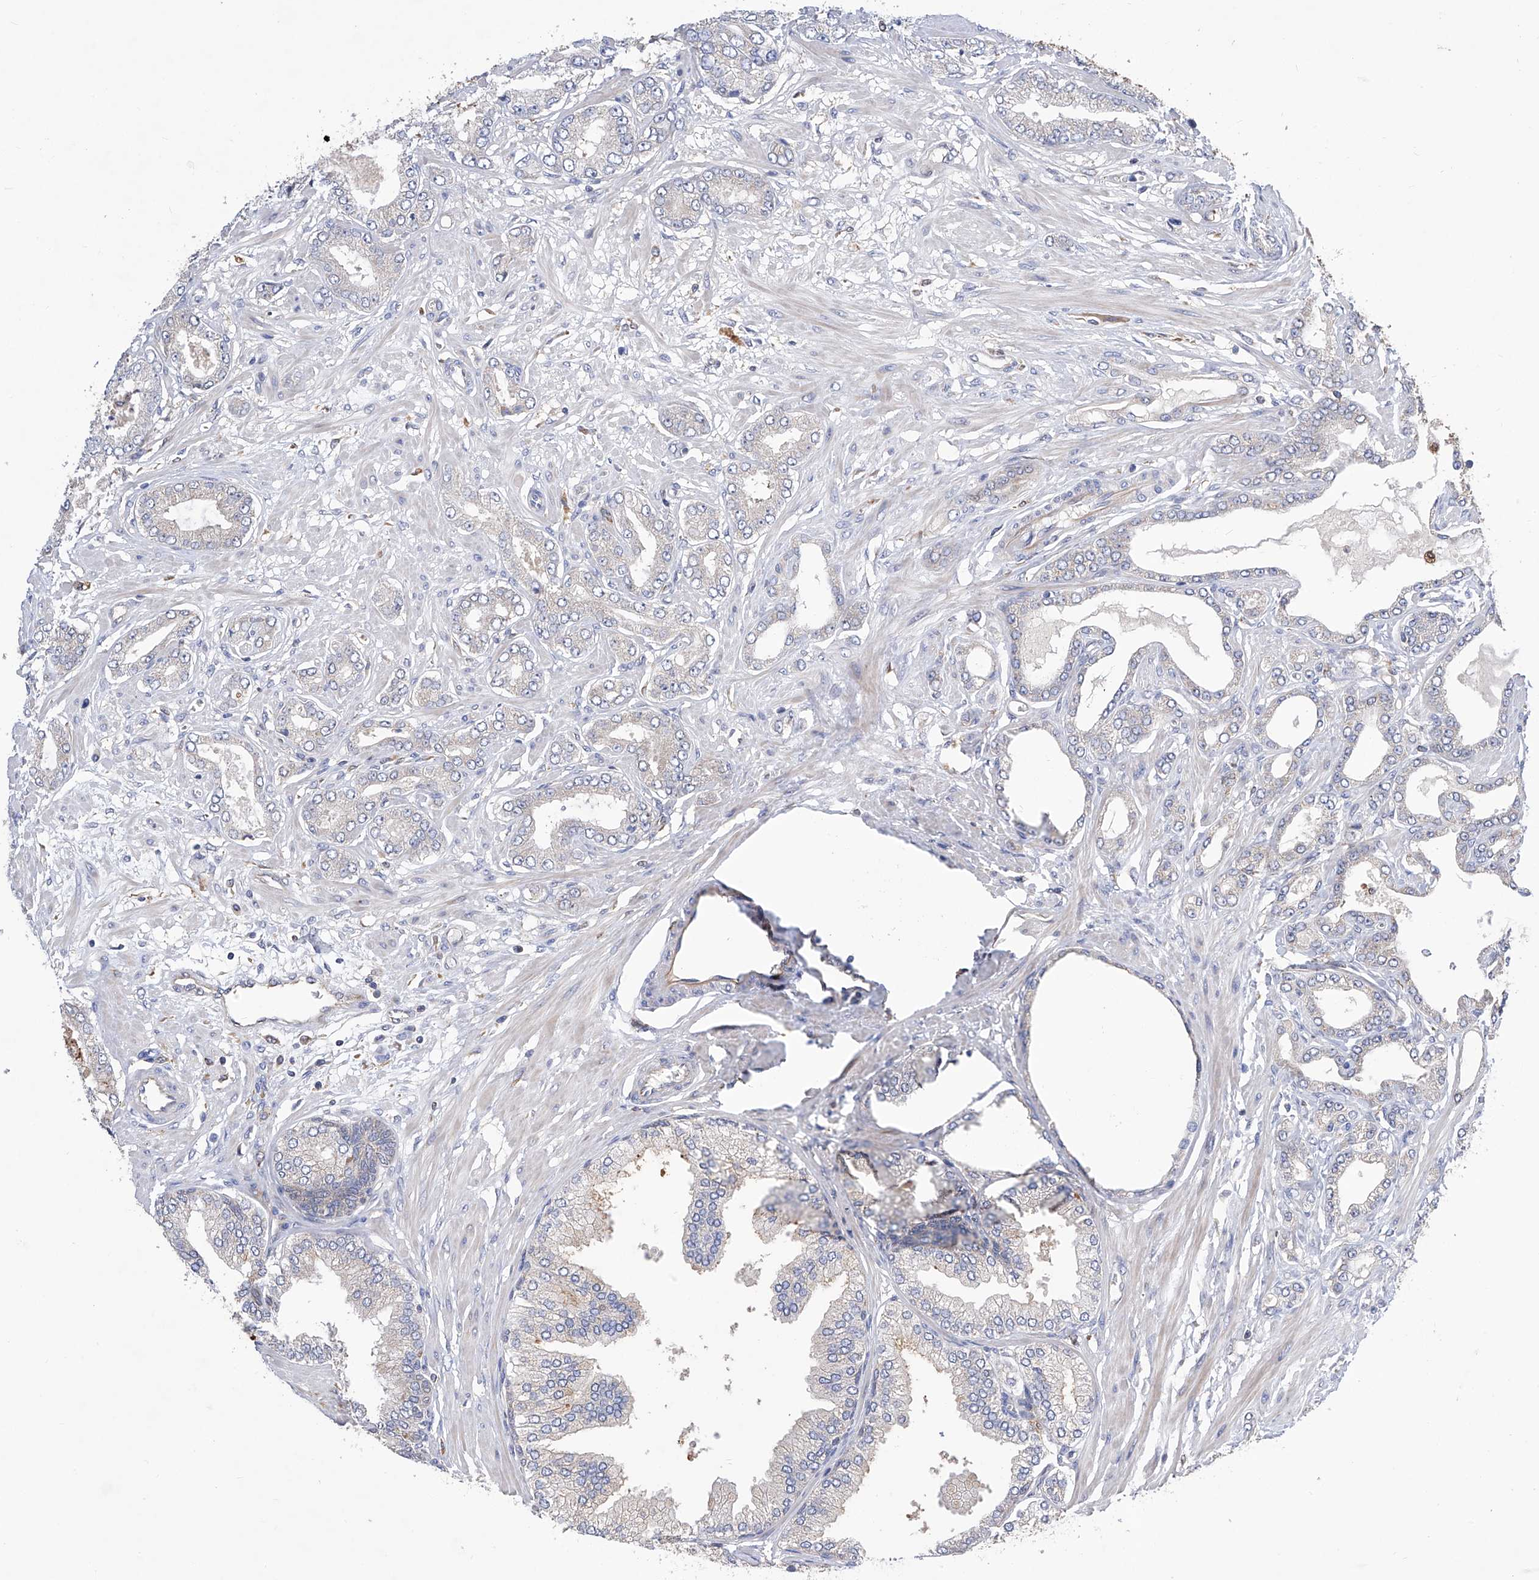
{"staining": {"intensity": "weak", "quantity": "<25%", "location": "cytoplasmic/membranous"}, "tissue": "prostate cancer", "cell_type": "Tumor cells", "image_type": "cancer", "snomed": [{"axis": "morphology", "description": "Adenocarcinoma, Low grade"}, {"axis": "topography", "description": "Prostate"}], "caption": "Low-grade adenocarcinoma (prostate) was stained to show a protein in brown. There is no significant positivity in tumor cells.", "gene": "SPATA20", "patient": {"sex": "male", "age": 63}}